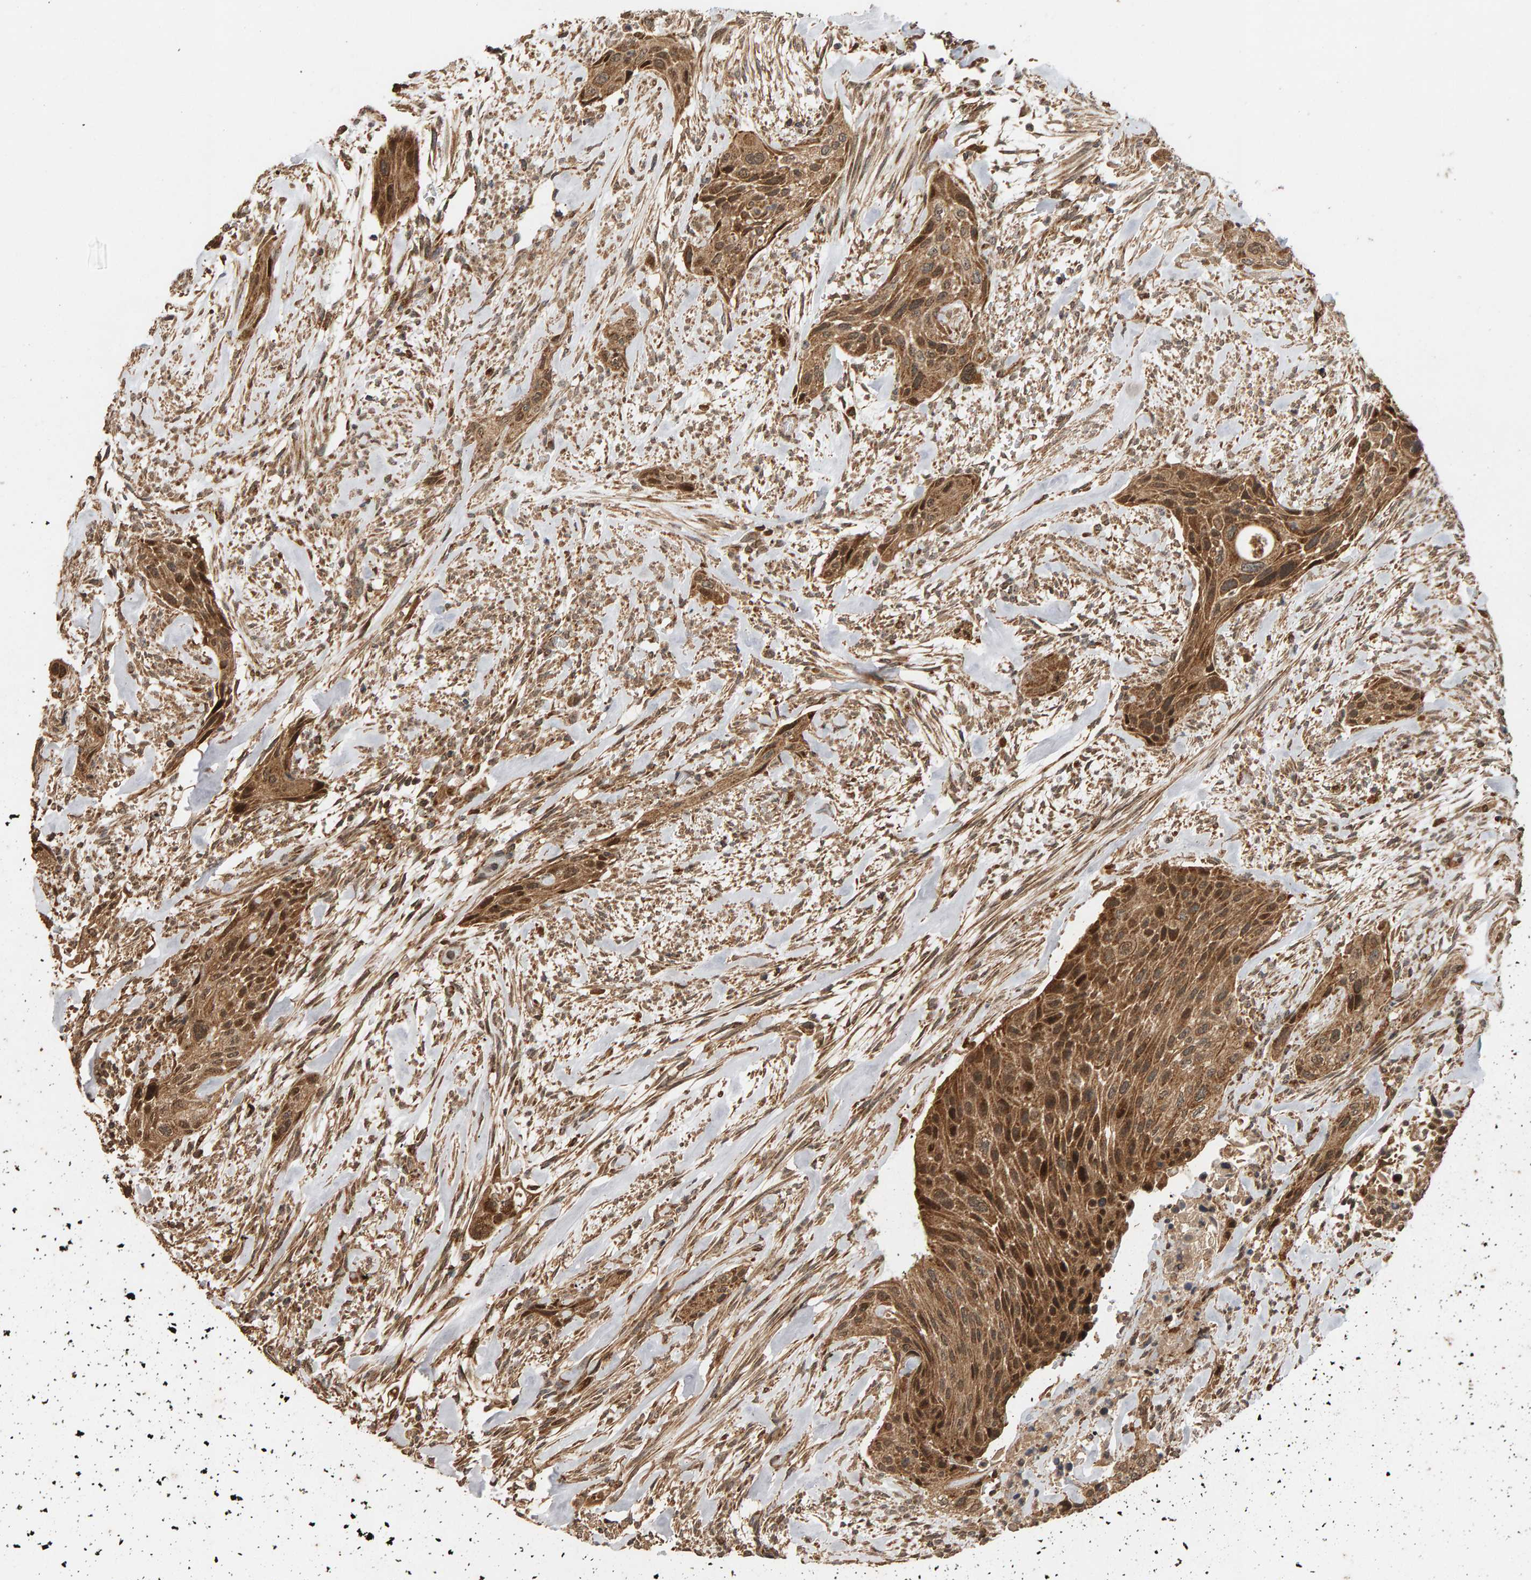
{"staining": {"intensity": "strong", "quantity": ">75%", "location": "cytoplasmic/membranous,nuclear"}, "tissue": "urothelial cancer", "cell_type": "Tumor cells", "image_type": "cancer", "snomed": [{"axis": "morphology", "description": "Urothelial carcinoma, Low grade"}, {"axis": "morphology", "description": "Urothelial carcinoma, High grade"}, {"axis": "topography", "description": "Urinary bladder"}], "caption": "High-grade urothelial carcinoma was stained to show a protein in brown. There is high levels of strong cytoplasmic/membranous and nuclear staining in about >75% of tumor cells.", "gene": "GSTK1", "patient": {"sex": "male", "age": 35}}